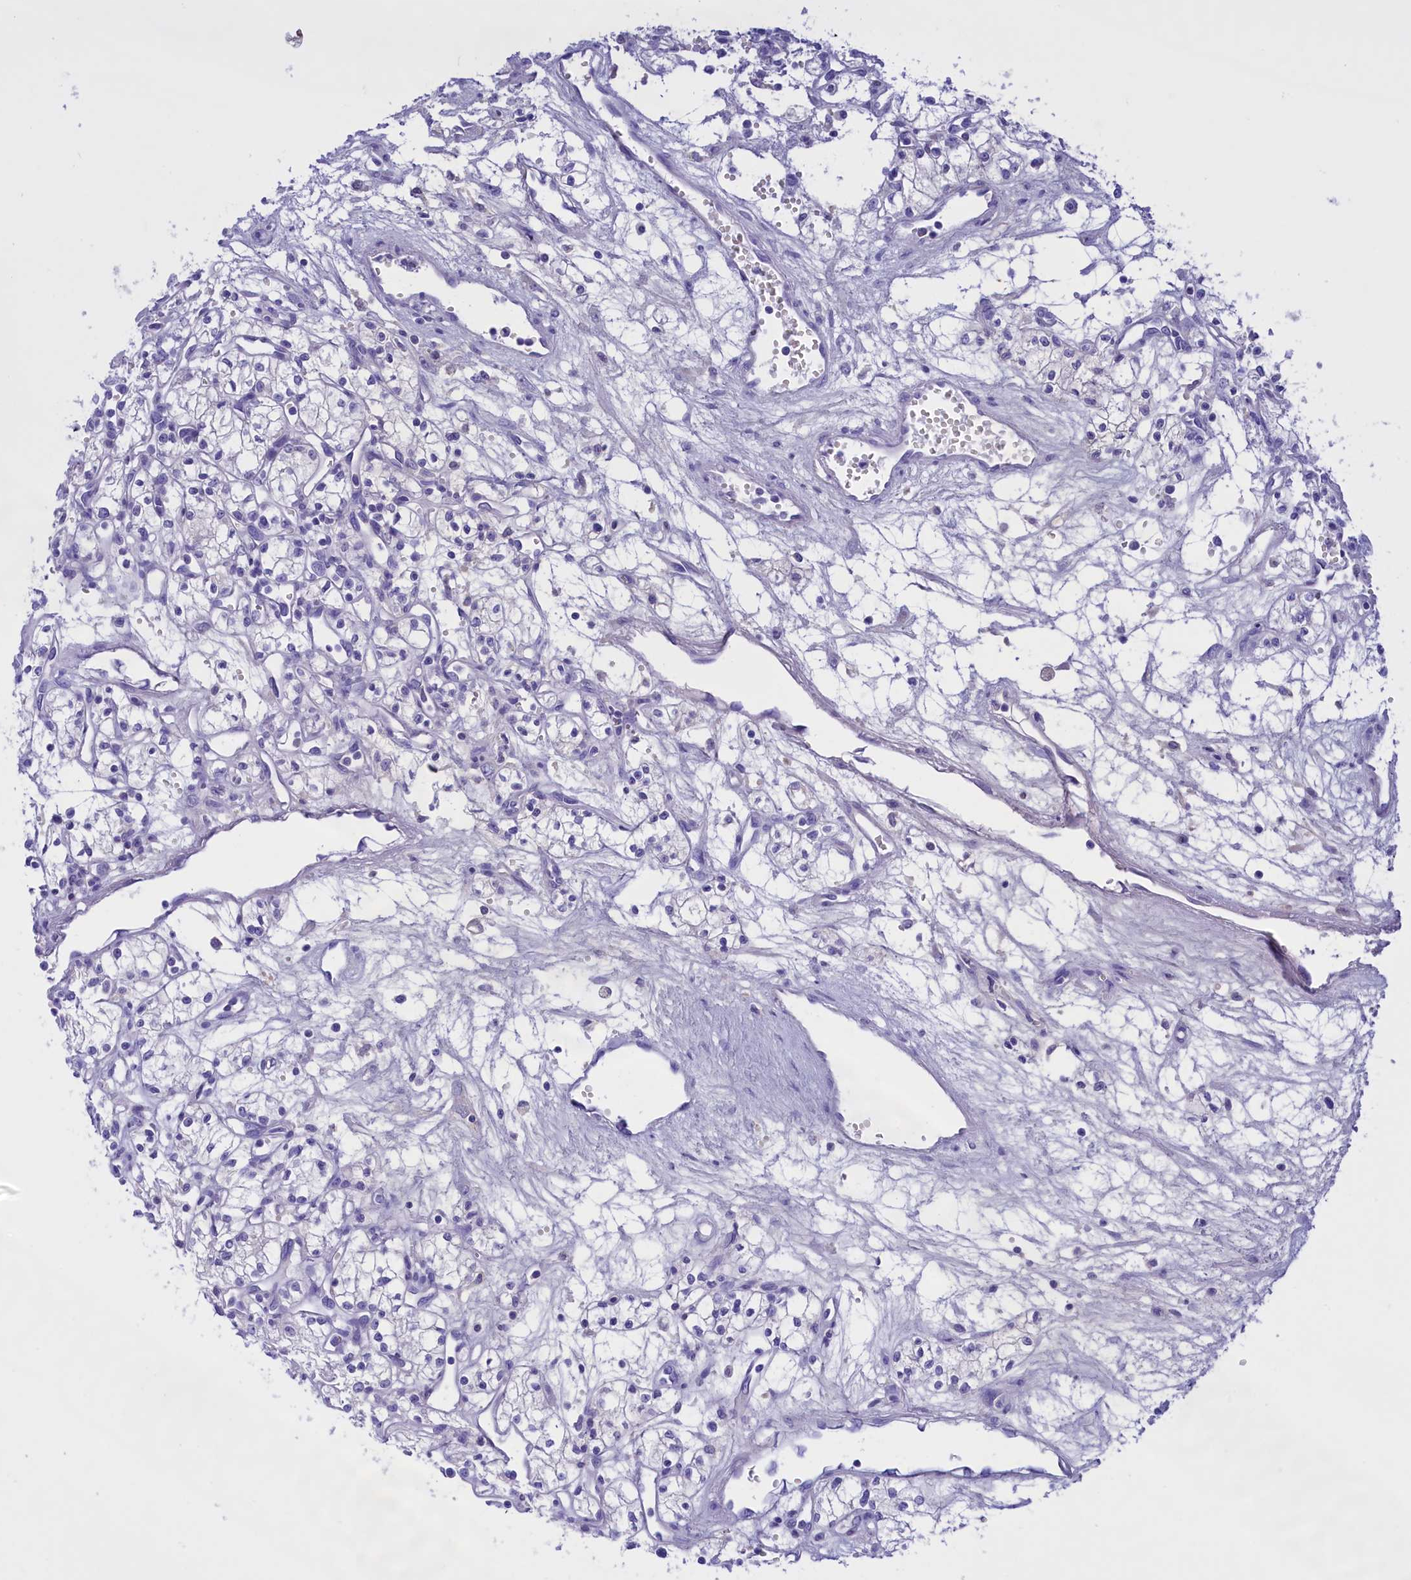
{"staining": {"intensity": "negative", "quantity": "none", "location": "none"}, "tissue": "renal cancer", "cell_type": "Tumor cells", "image_type": "cancer", "snomed": [{"axis": "morphology", "description": "Adenocarcinoma, NOS"}, {"axis": "topography", "description": "Kidney"}], "caption": "This photomicrograph is of adenocarcinoma (renal) stained with immunohistochemistry (IHC) to label a protein in brown with the nuclei are counter-stained blue. There is no expression in tumor cells. (DAB immunohistochemistry with hematoxylin counter stain).", "gene": "PROK2", "patient": {"sex": "male", "age": 59}}